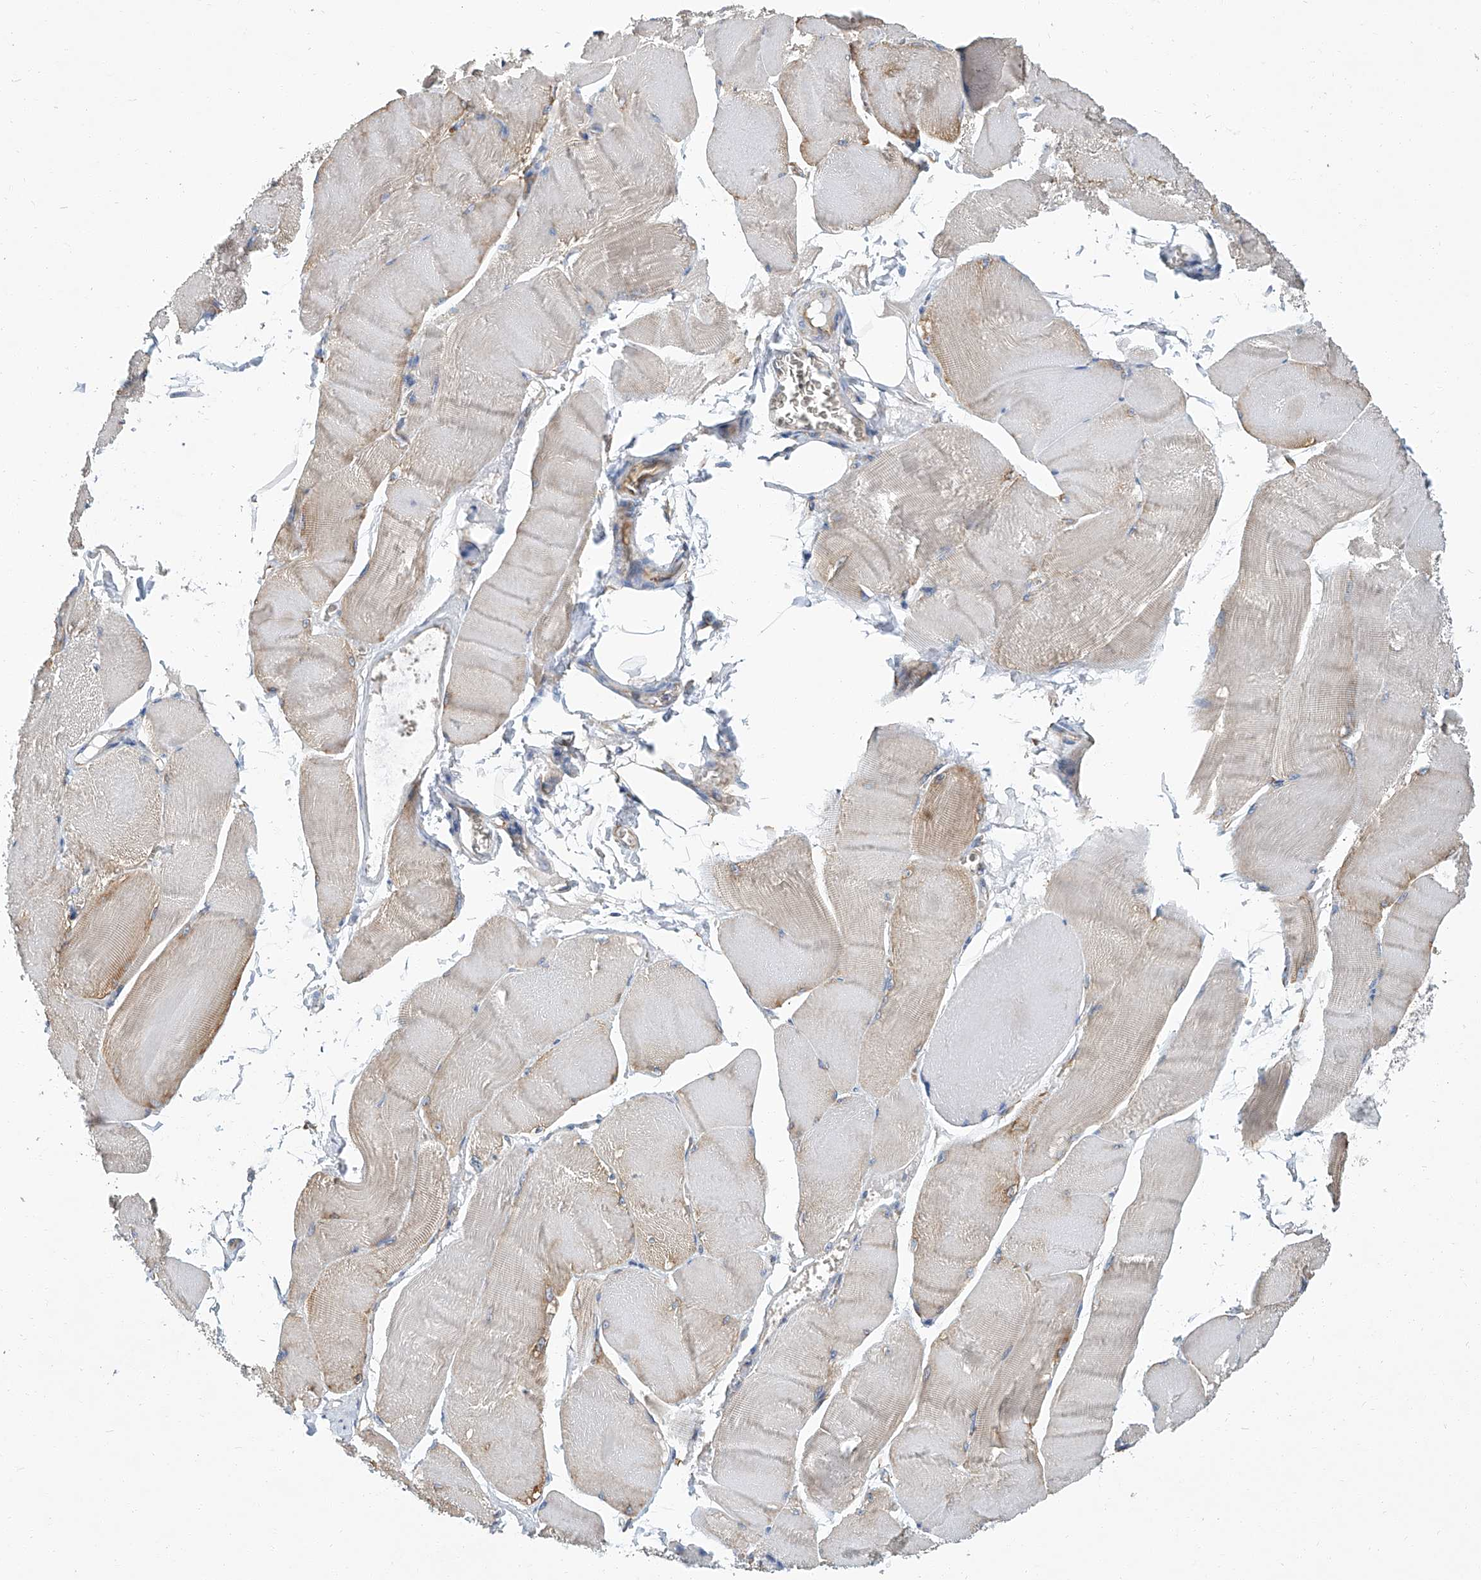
{"staining": {"intensity": "weak", "quantity": "<25%", "location": "cytoplasmic/membranous"}, "tissue": "skeletal muscle", "cell_type": "Myocytes", "image_type": "normal", "snomed": [{"axis": "morphology", "description": "Normal tissue, NOS"}, {"axis": "morphology", "description": "Basal cell carcinoma"}, {"axis": "topography", "description": "Skeletal muscle"}], "caption": "Immunohistochemical staining of normal skeletal muscle demonstrates no significant positivity in myocytes. Nuclei are stained in blue.", "gene": "PSMB10", "patient": {"sex": "female", "age": 64}}